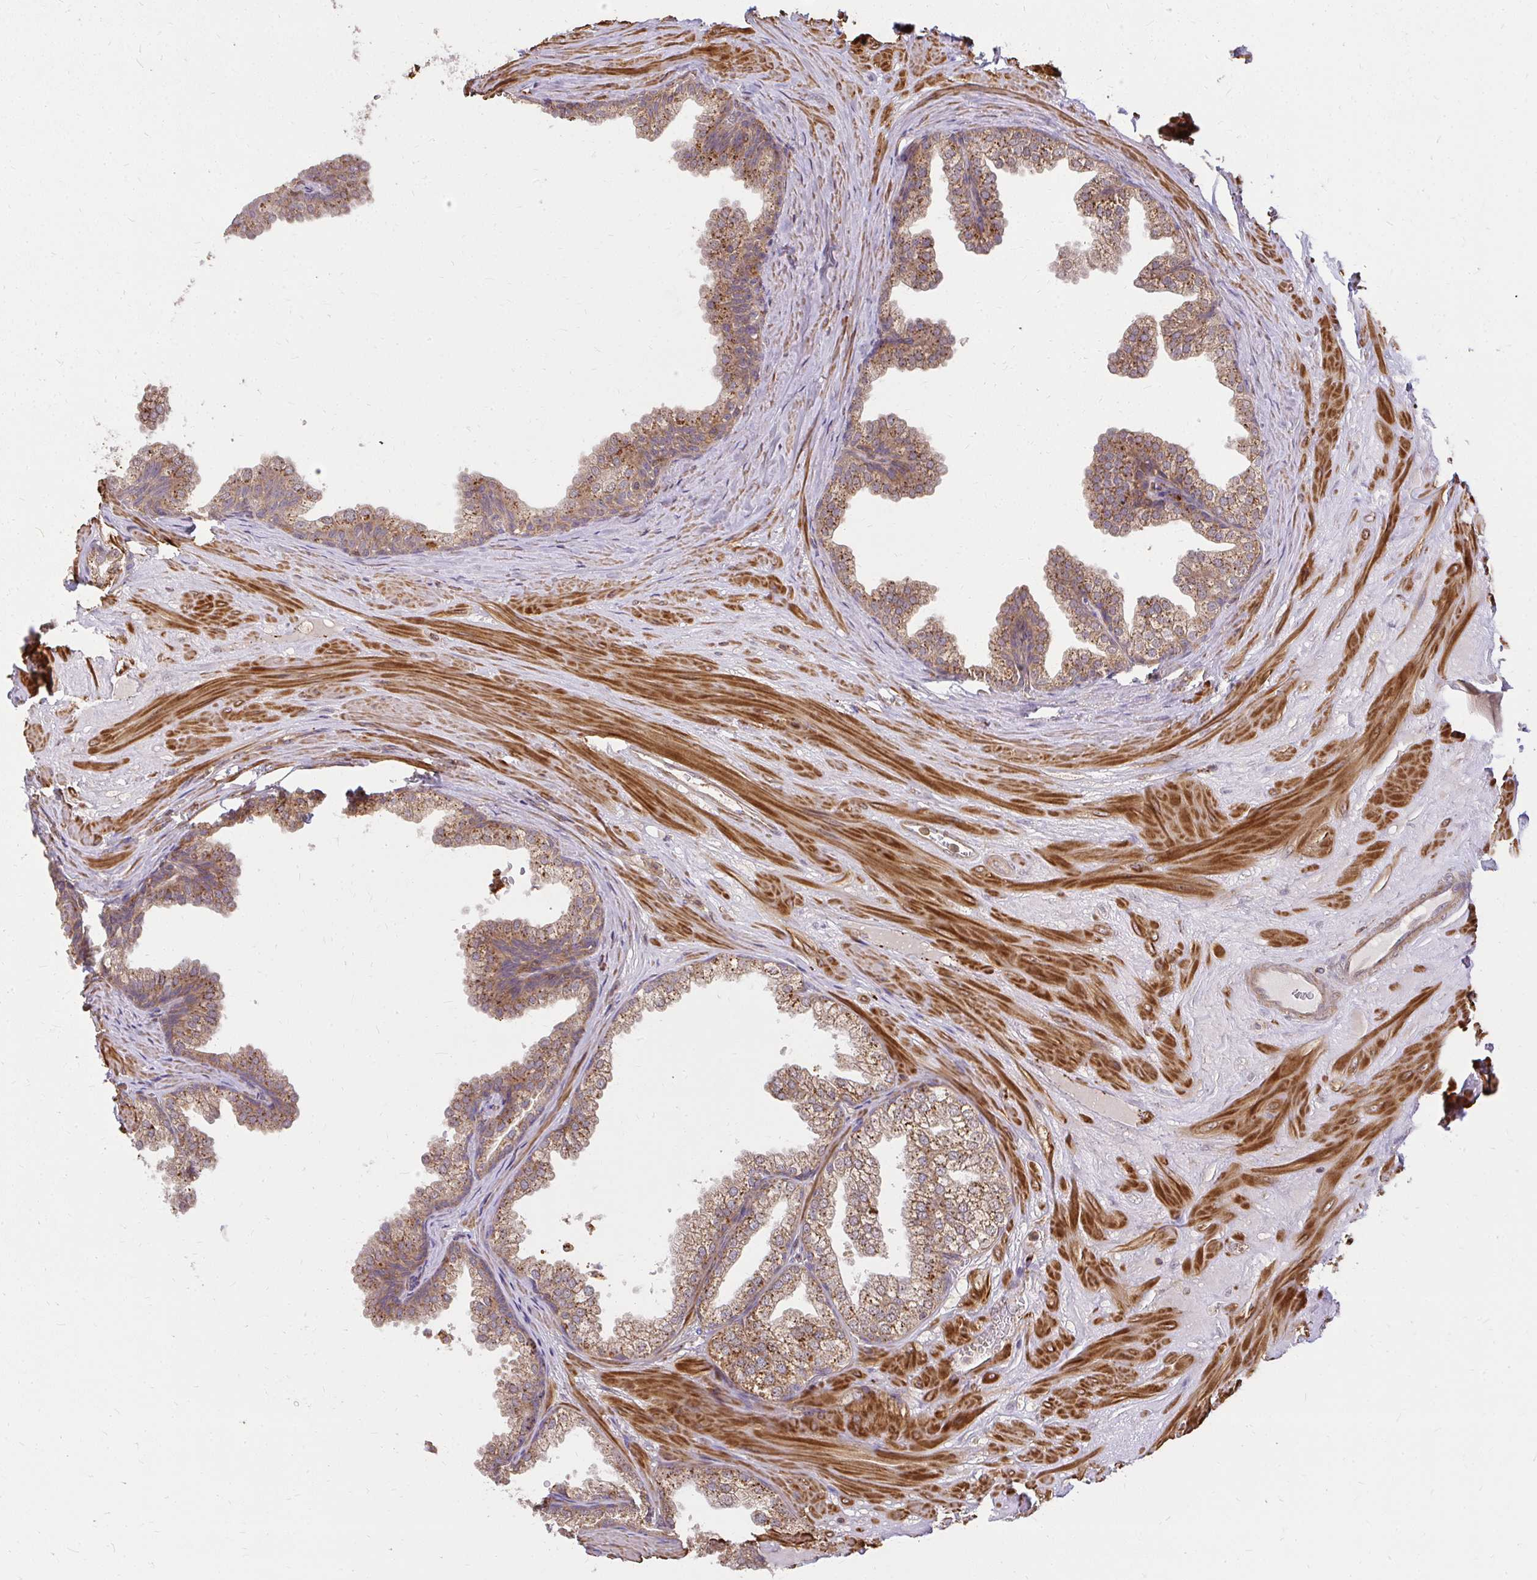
{"staining": {"intensity": "moderate", "quantity": ">75%", "location": "cytoplasmic/membranous"}, "tissue": "prostate", "cell_type": "Glandular cells", "image_type": "normal", "snomed": [{"axis": "morphology", "description": "Normal tissue, NOS"}, {"axis": "topography", "description": "Prostate"}], "caption": "This is a micrograph of immunohistochemistry (IHC) staining of unremarkable prostate, which shows moderate positivity in the cytoplasmic/membranous of glandular cells.", "gene": "GNS", "patient": {"sex": "male", "age": 37}}